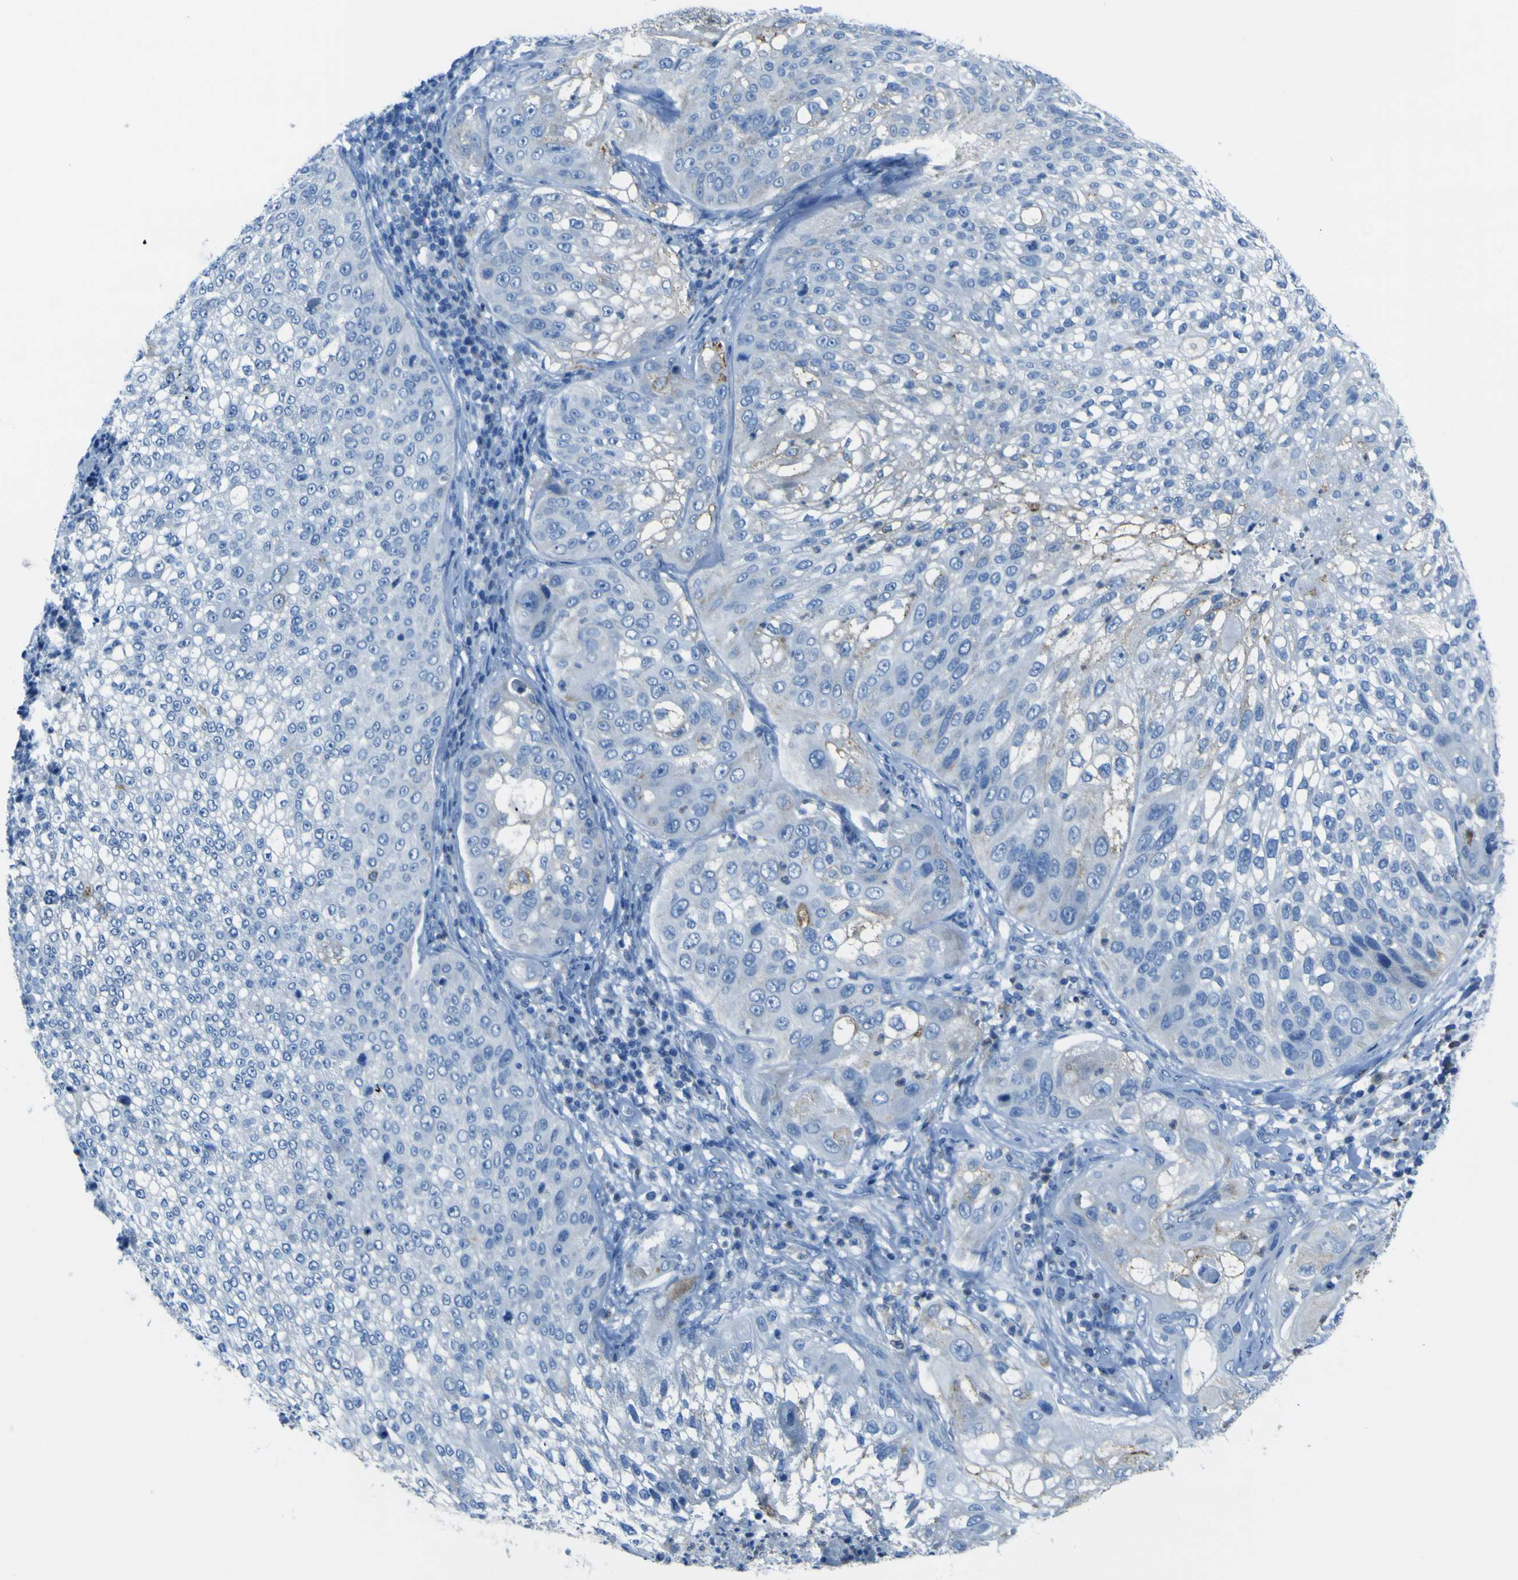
{"staining": {"intensity": "weak", "quantity": "<25%", "location": "cytoplasmic/membranous"}, "tissue": "lung cancer", "cell_type": "Tumor cells", "image_type": "cancer", "snomed": [{"axis": "morphology", "description": "Inflammation, NOS"}, {"axis": "morphology", "description": "Squamous cell carcinoma, NOS"}, {"axis": "topography", "description": "Lymph node"}, {"axis": "topography", "description": "Soft tissue"}, {"axis": "topography", "description": "Lung"}], "caption": "Tumor cells are negative for brown protein staining in lung cancer.", "gene": "ACSL1", "patient": {"sex": "male", "age": 66}}